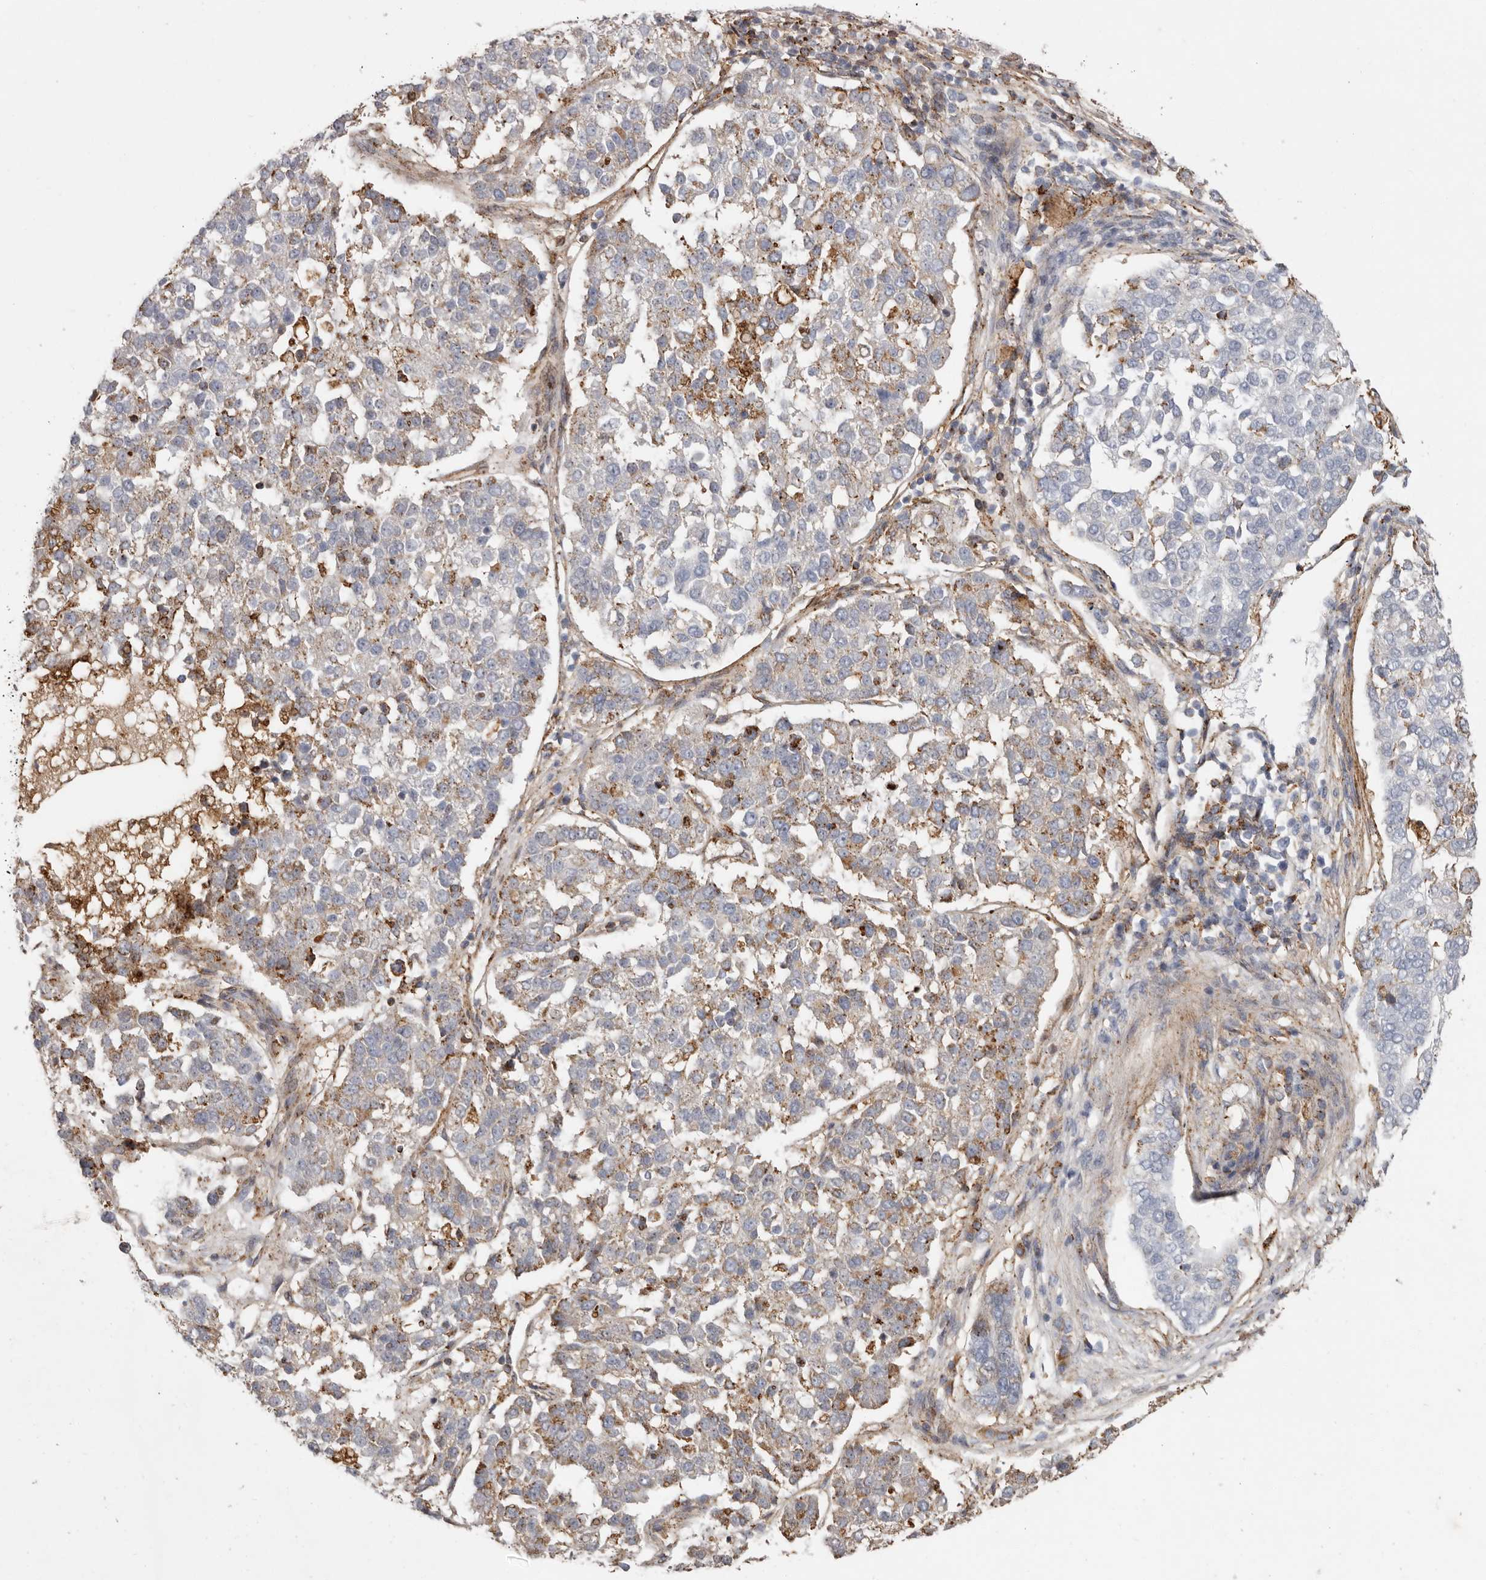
{"staining": {"intensity": "moderate", "quantity": "25%-75%", "location": "cytoplasmic/membranous"}, "tissue": "pancreatic cancer", "cell_type": "Tumor cells", "image_type": "cancer", "snomed": [{"axis": "morphology", "description": "Adenocarcinoma, NOS"}, {"axis": "topography", "description": "Pancreas"}], "caption": "Brown immunohistochemical staining in pancreatic adenocarcinoma exhibits moderate cytoplasmic/membranous staining in about 25%-75% of tumor cells.", "gene": "KIF26B", "patient": {"sex": "female", "age": 61}}